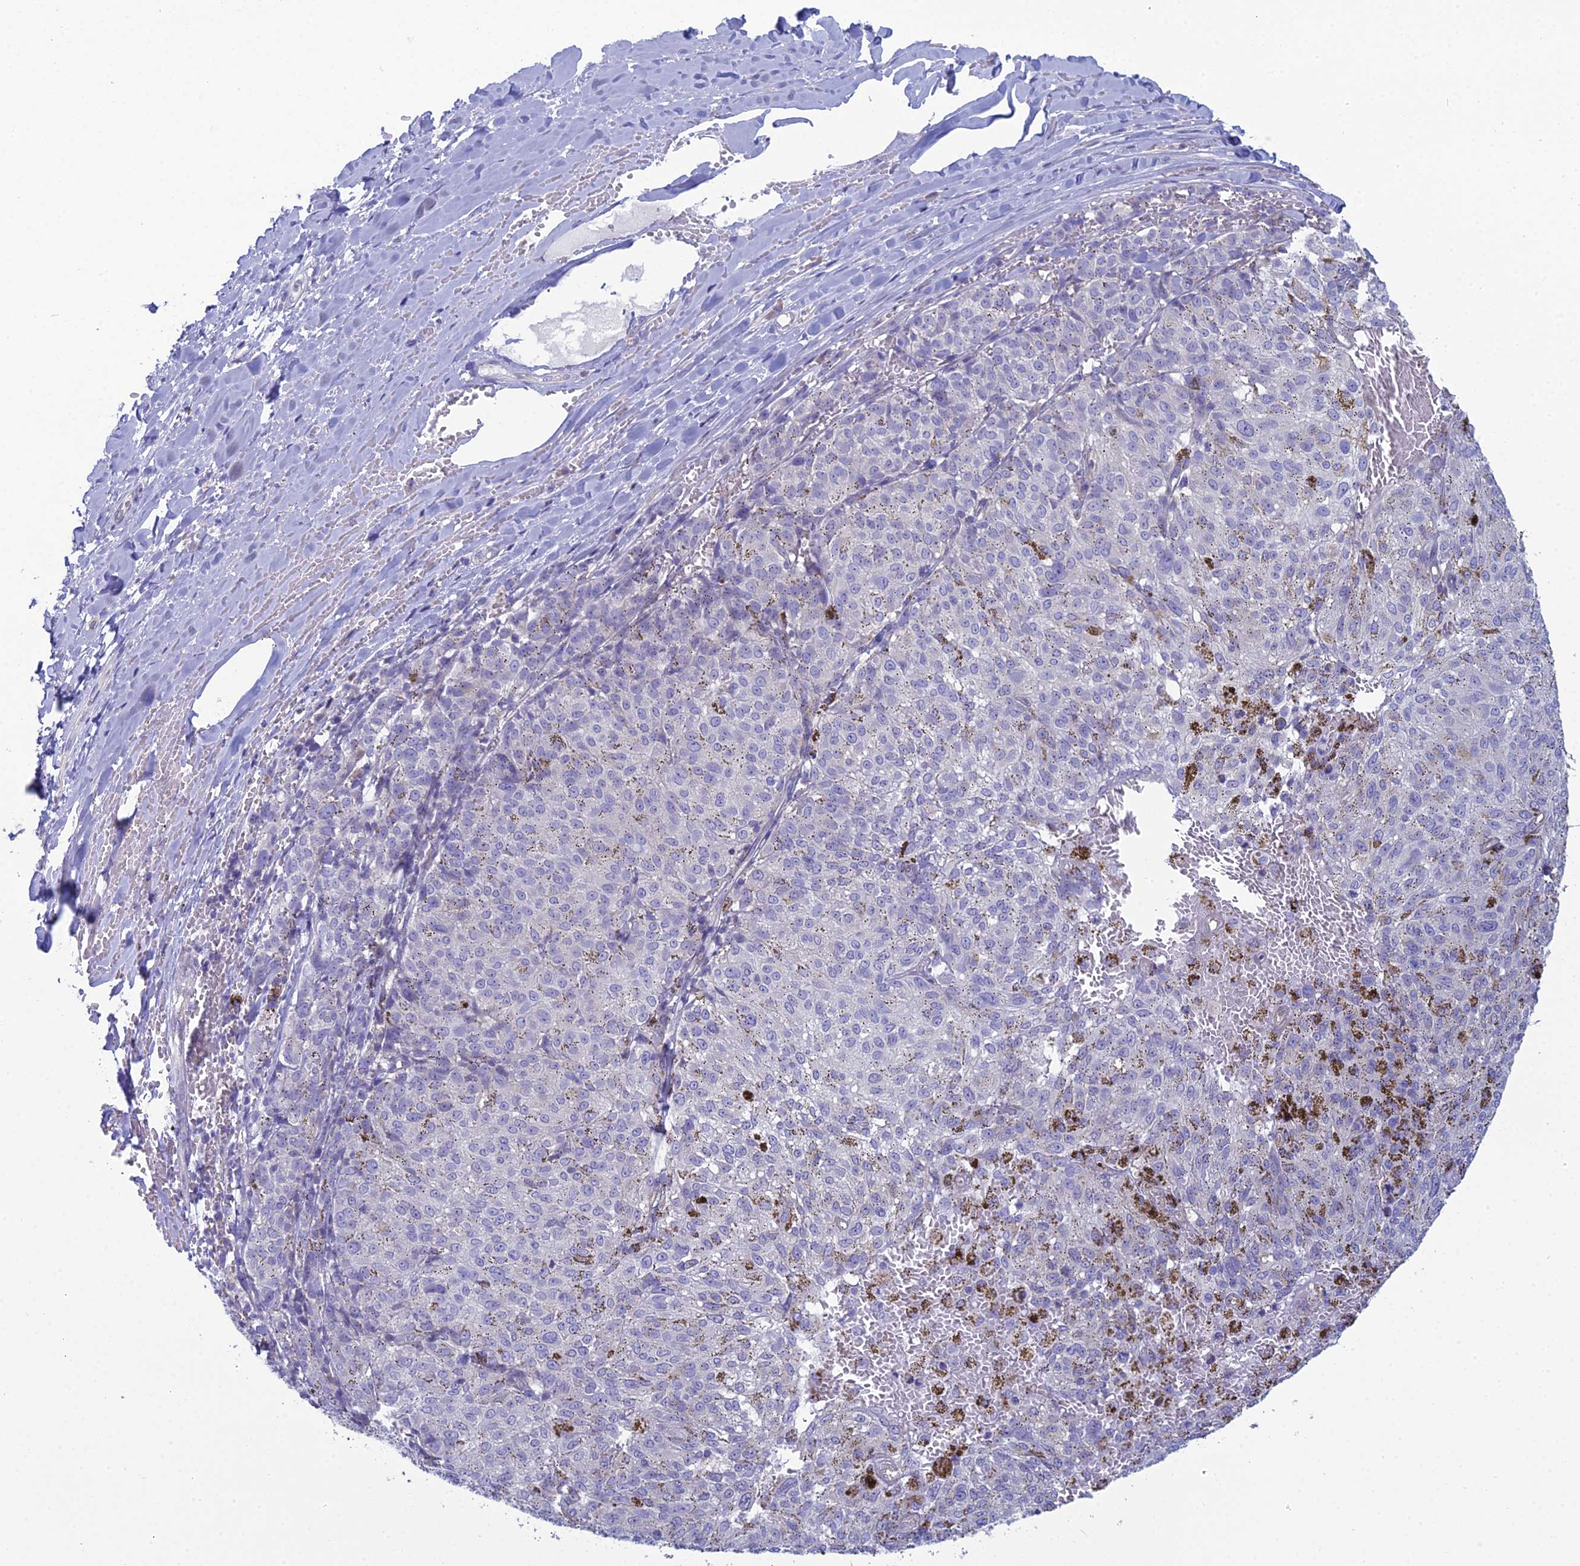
{"staining": {"intensity": "negative", "quantity": "none", "location": "none"}, "tissue": "melanoma", "cell_type": "Tumor cells", "image_type": "cancer", "snomed": [{"axis": "morphology", "description": "Malignant melanoma, NOS"}, {"axis": "topography", "description": "Skin"}], "caption": "Immunohistochemistry photomicrograph of human melanoma stained for a protein (brown), which demonstrates no staining in tumor cells.", "gene": "GNPNAT1", "patient": {"sex": "female", "age": 72}}